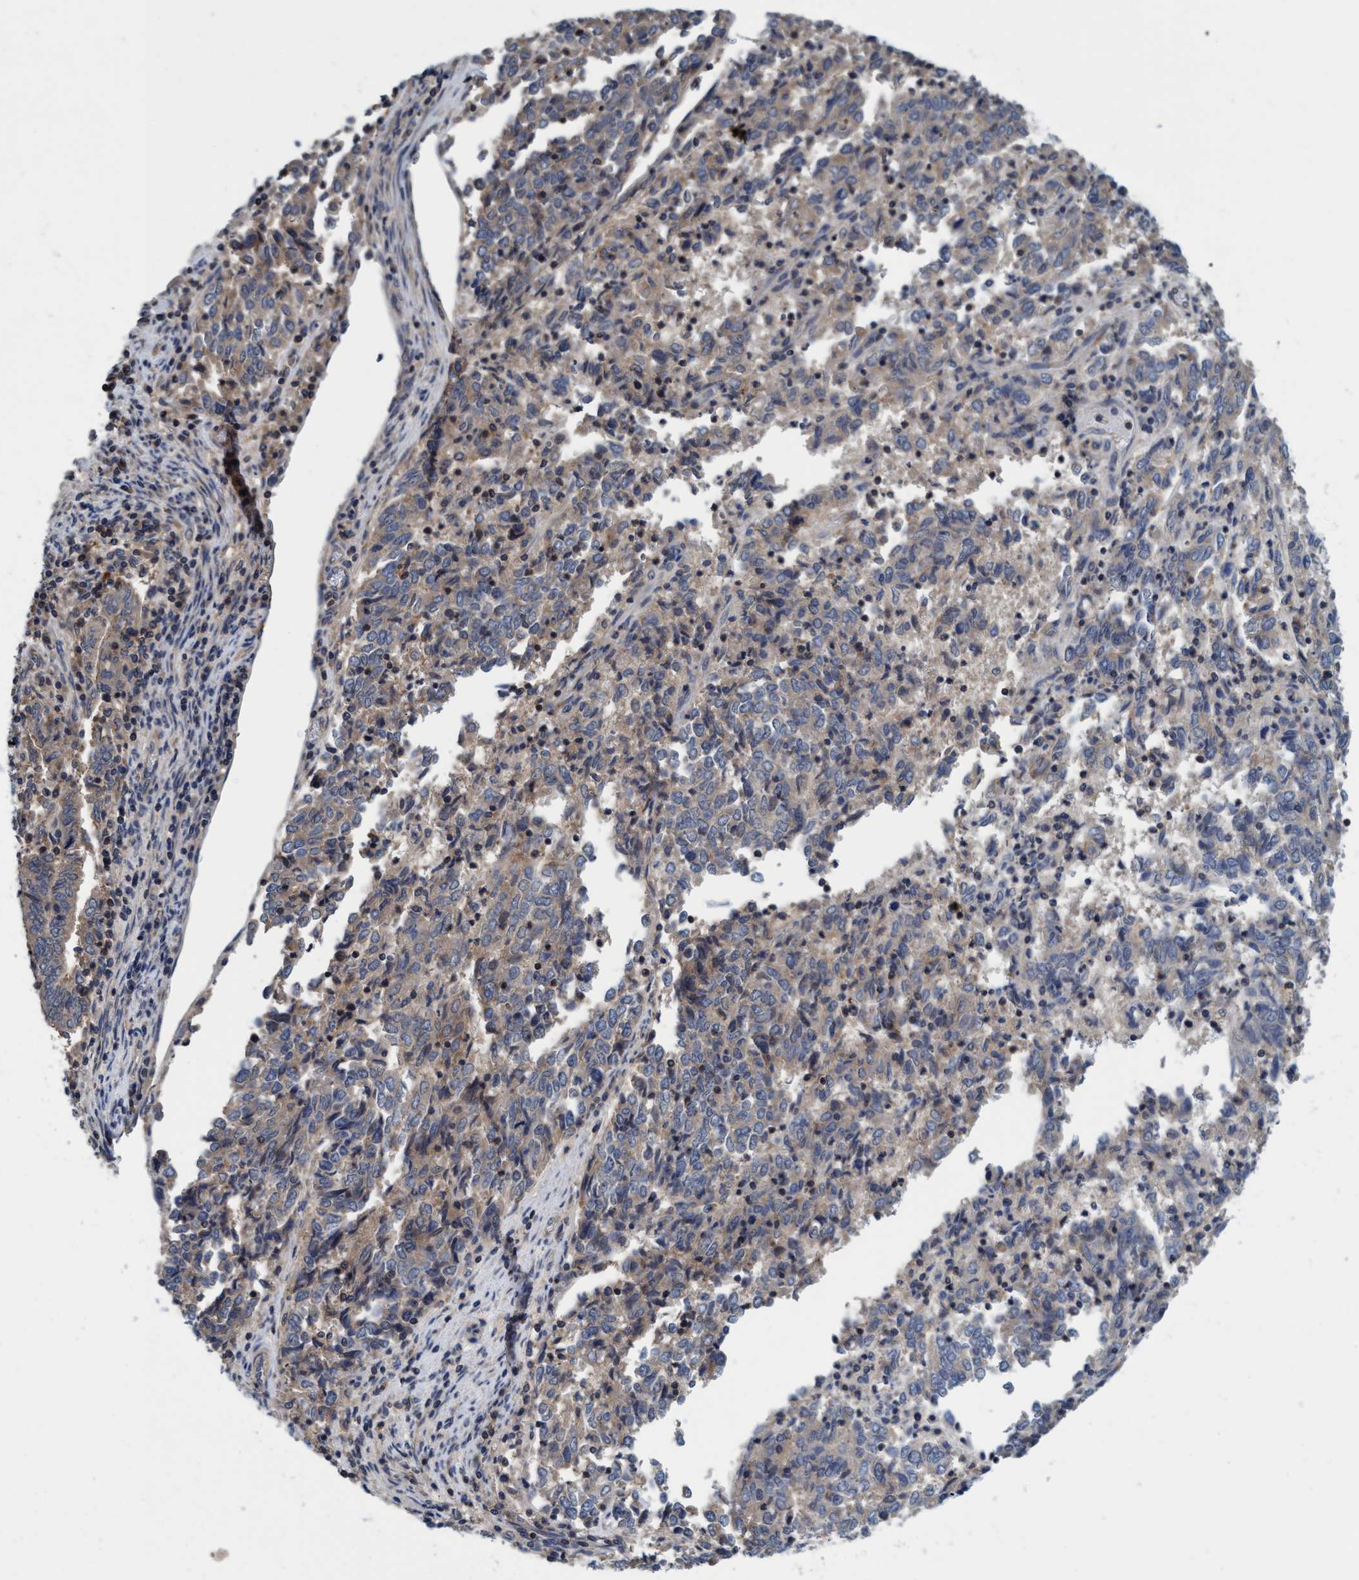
{"staining": {"intensity": "weak", "quantity": "25%-75%", "location": "cytoplasmic/membranous"}, "tissue": "endometrial cancer", "cell_type": "Tumor cells", "image_type": "cancer", "snomed": [{"axis": "morphology", "description": "Adenocarcinoma, NOS"}, {"axis": "topography", "description": "Endometrium"}], "caption": "Tumor cells display low levels of weak cytoplasmic/membranous staining in approximately 25%-75% of cells in endometrial adenocarcinoma. Nuclei are stained in blue.", "gene": "CALCOCO2", "patient": {"sex": "female", "age": 80}}